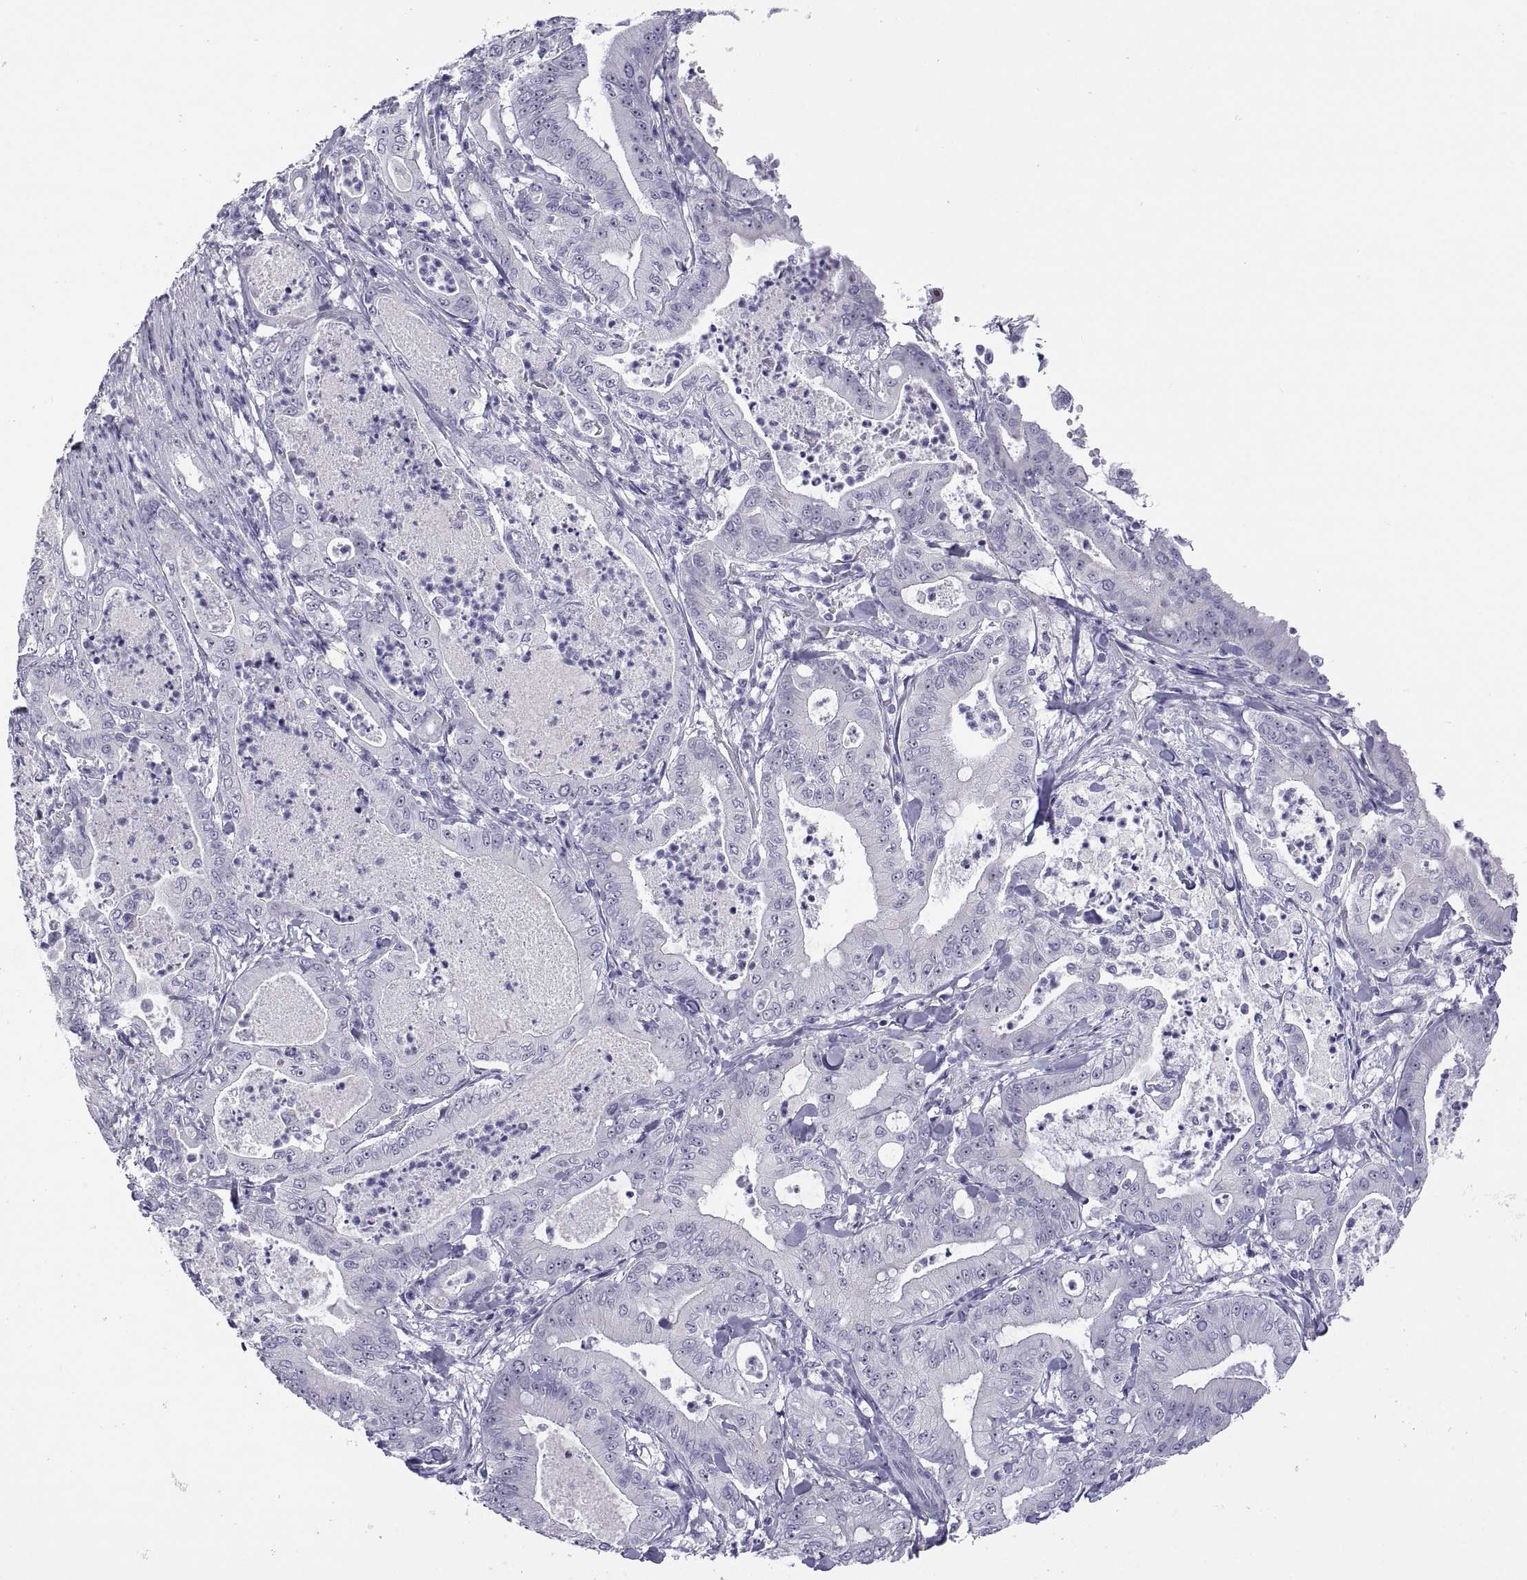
{"staining": {"intensity": "negative", "quantity": "none", "location": "none"}, "tissue": "pancreatic cancer", "cell_type": "Tumor cells", "image_type": "cancer", "snomed": [{"axis": "morphology", "description": "Adenocarcinoma, NOS"}, {"axis": "topography", "description": "Pancreas"}], "caption": "DAB (3,3'-diaminobenzidine) immunohistochemical staining of human pancreatic cancer (adenocarcinoma) displays no significant expression in tumor cells.", "gene": "VSX2", "patient": {"sex": "male", "age": 71}}